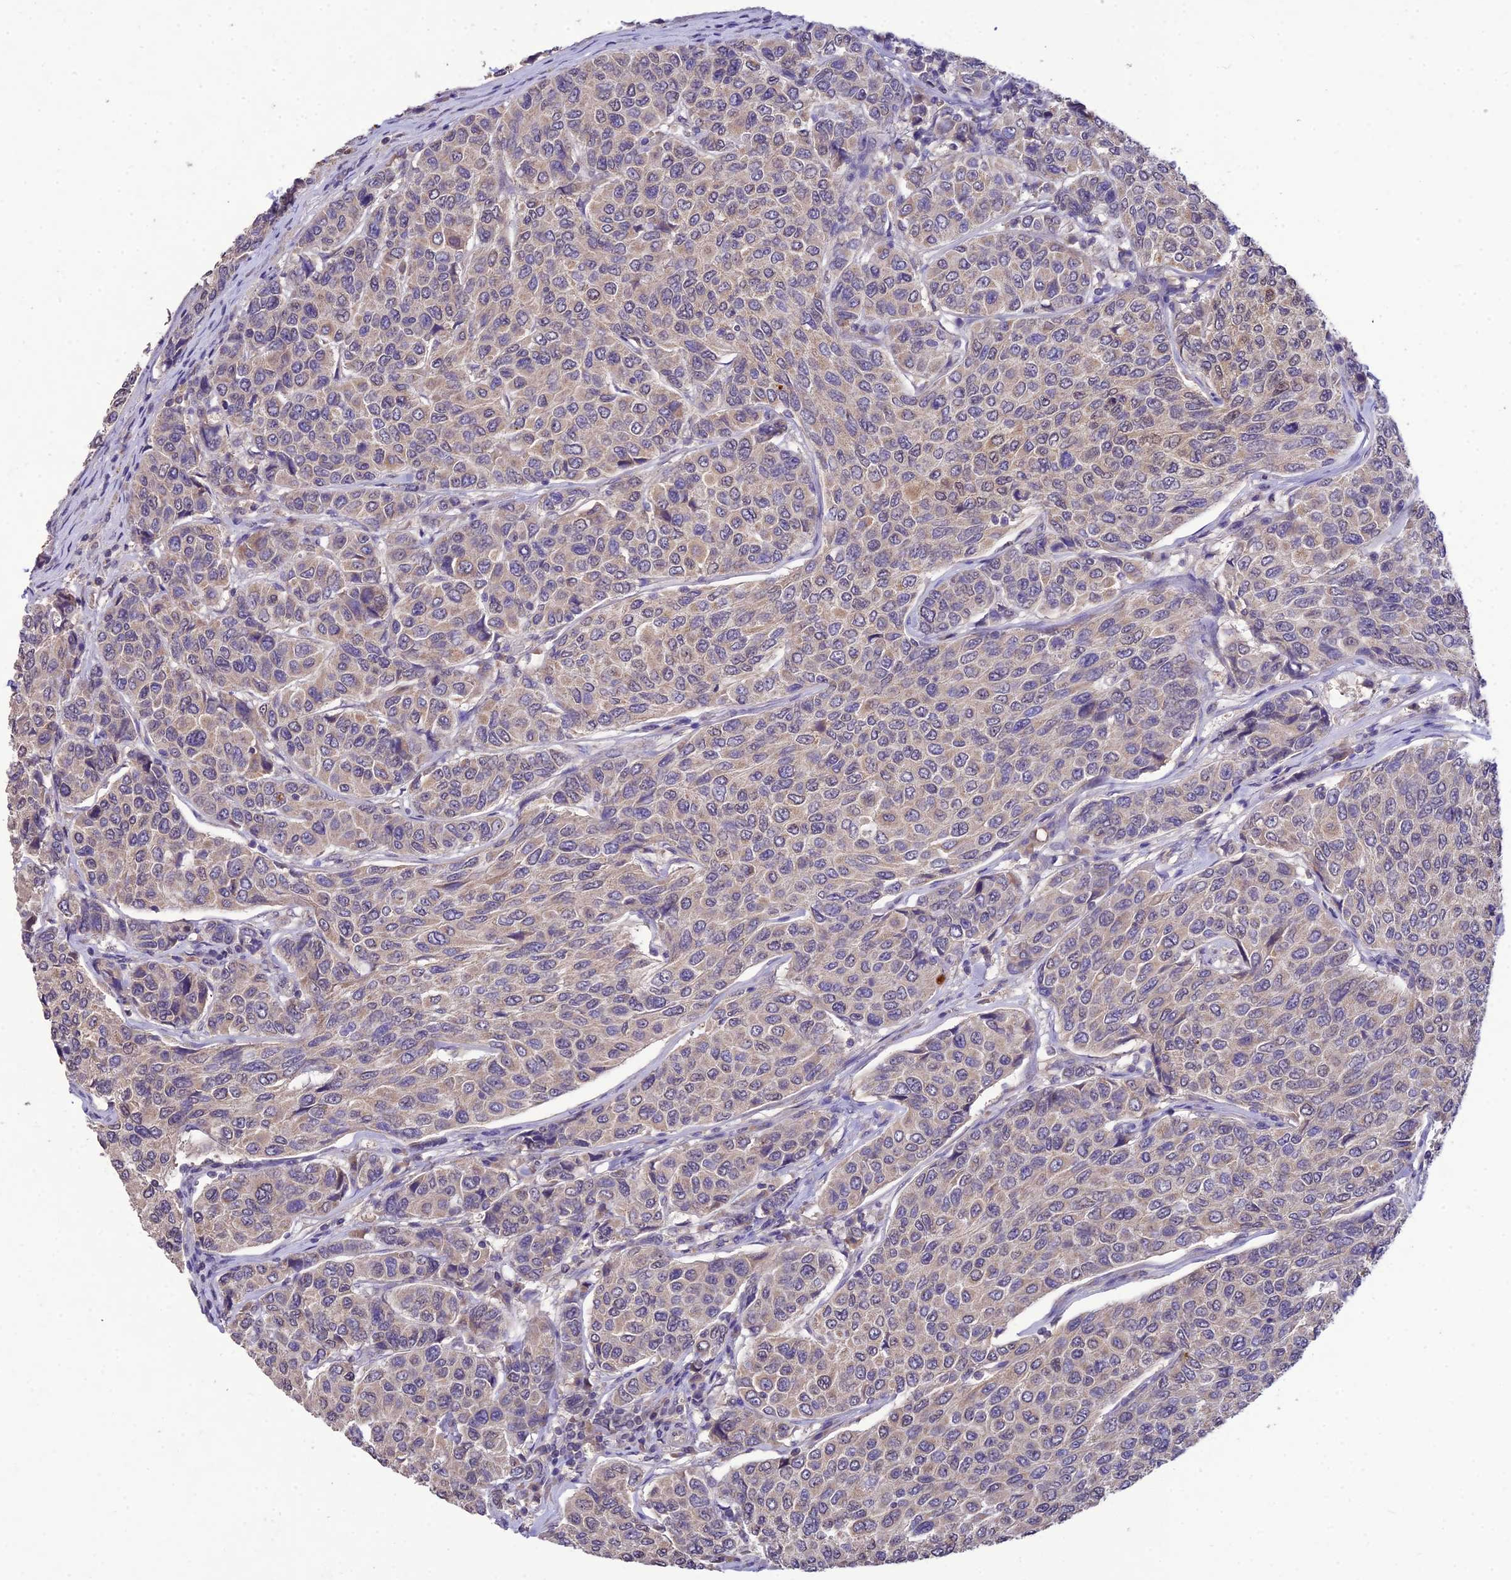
{"staining": {"intensity": "weak", "quantity": ">75%", "location": "cytoplasmic/membranous"}, "tissue": "breast cancer", "cell_type": "Tumor cells", "image_type": "cancer", "snomed": [{"axis": "morphology", "description": "Duct carcinoma"}, {"axis": "topography", "description": "Breast"}], "caption": "A brown stain shows weak cytoplasmic/membranous staining of a protein in human breast invasive ductal carcinoma tumor cells.", "gene": "PGK1", "patient": {"sex": "female", "age": 55}}